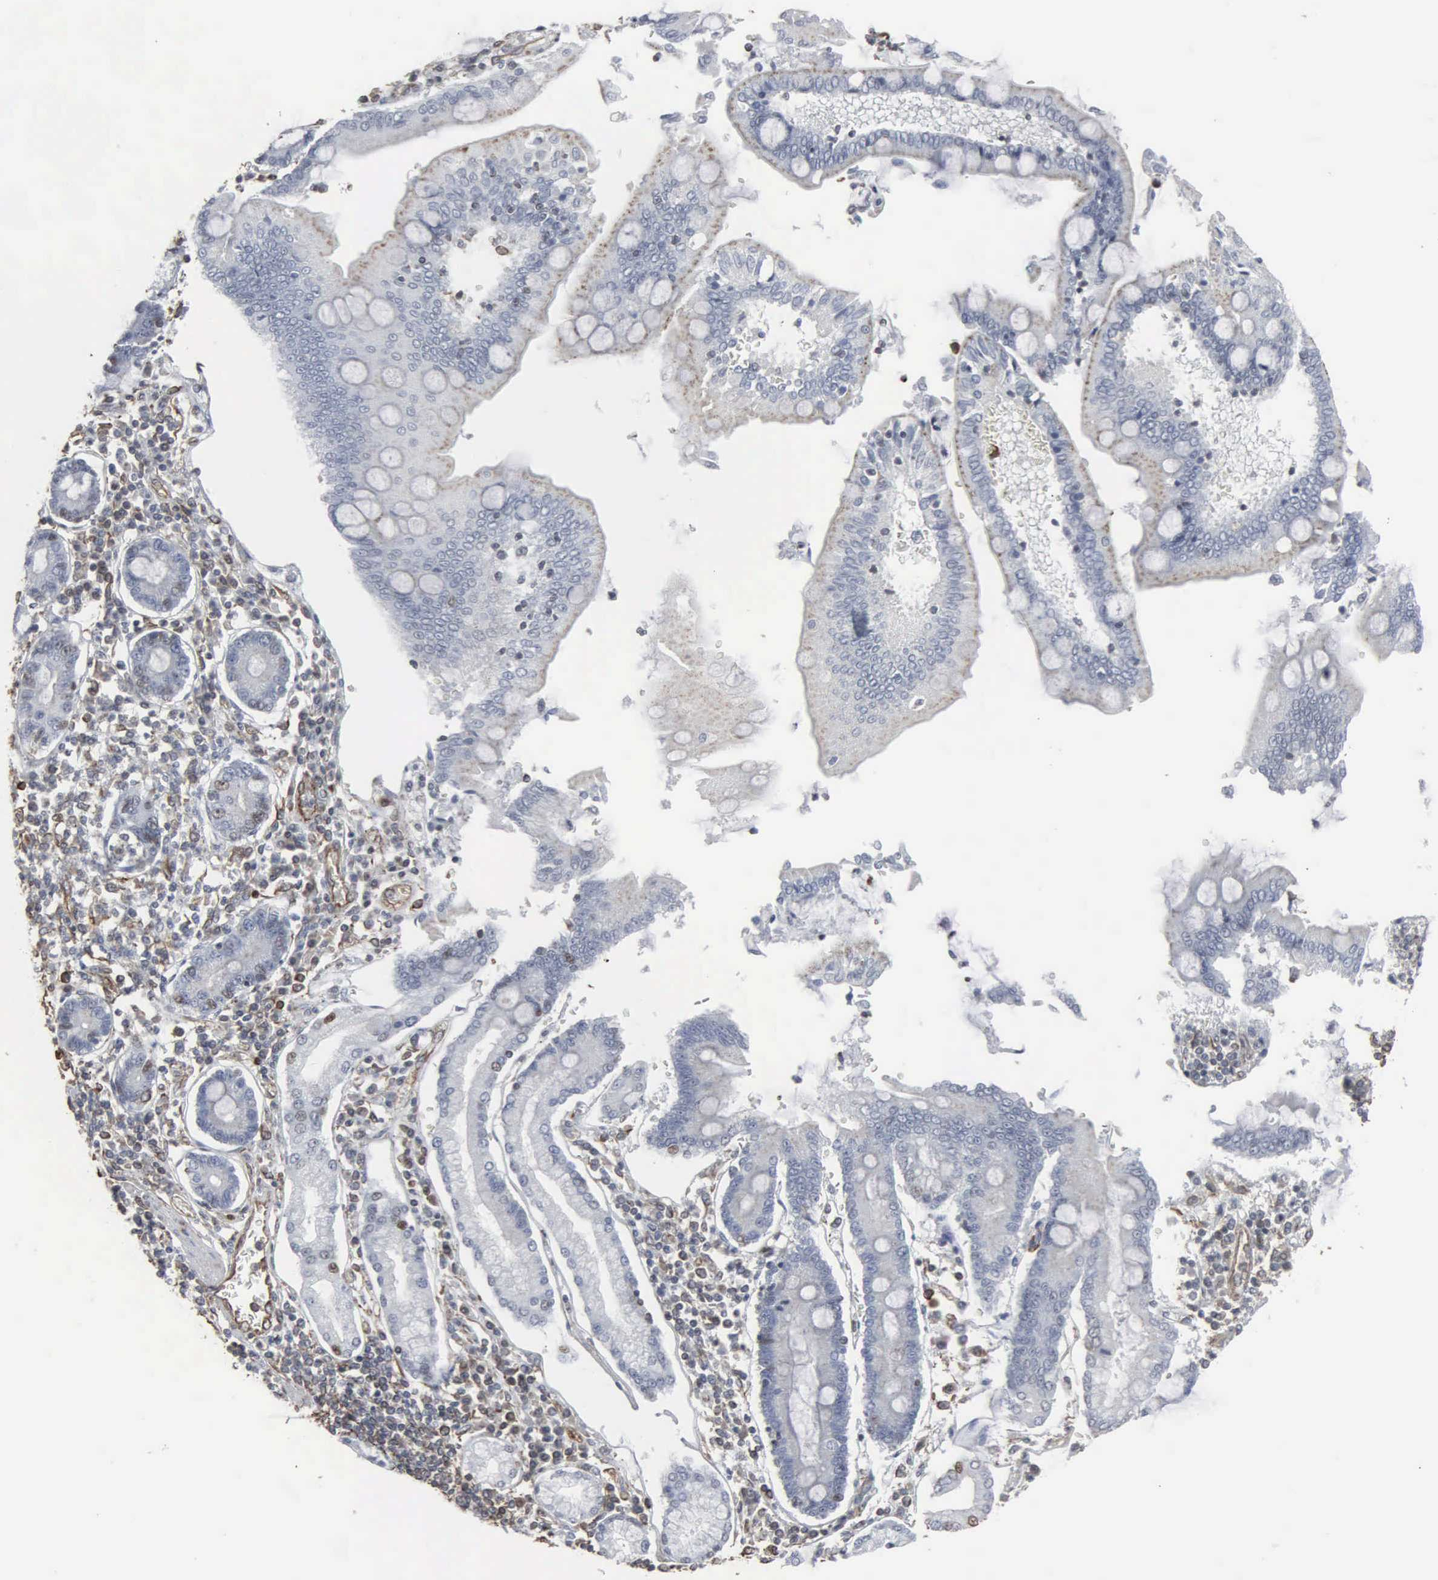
{"staining": {"intensity": "weak", "quantity": "<25%", "location": "cytoplasmic/membranous,nuclear"}, "tissue": "pancreatic cancer", "cell_type": "Tumor cells", "image_type": "cancer", "snomed": [{"axis": "morphology", "description": "Adenocarcinoma, NOS"}, {"axis": "topography", "description": "Pancreas"}], "caption": "Histopathology image shows no significant protein positivity in tumor cells of pancreatic cancer.", "gene": "CCNE1", "patient": {"sex": "female", "age": 57}}